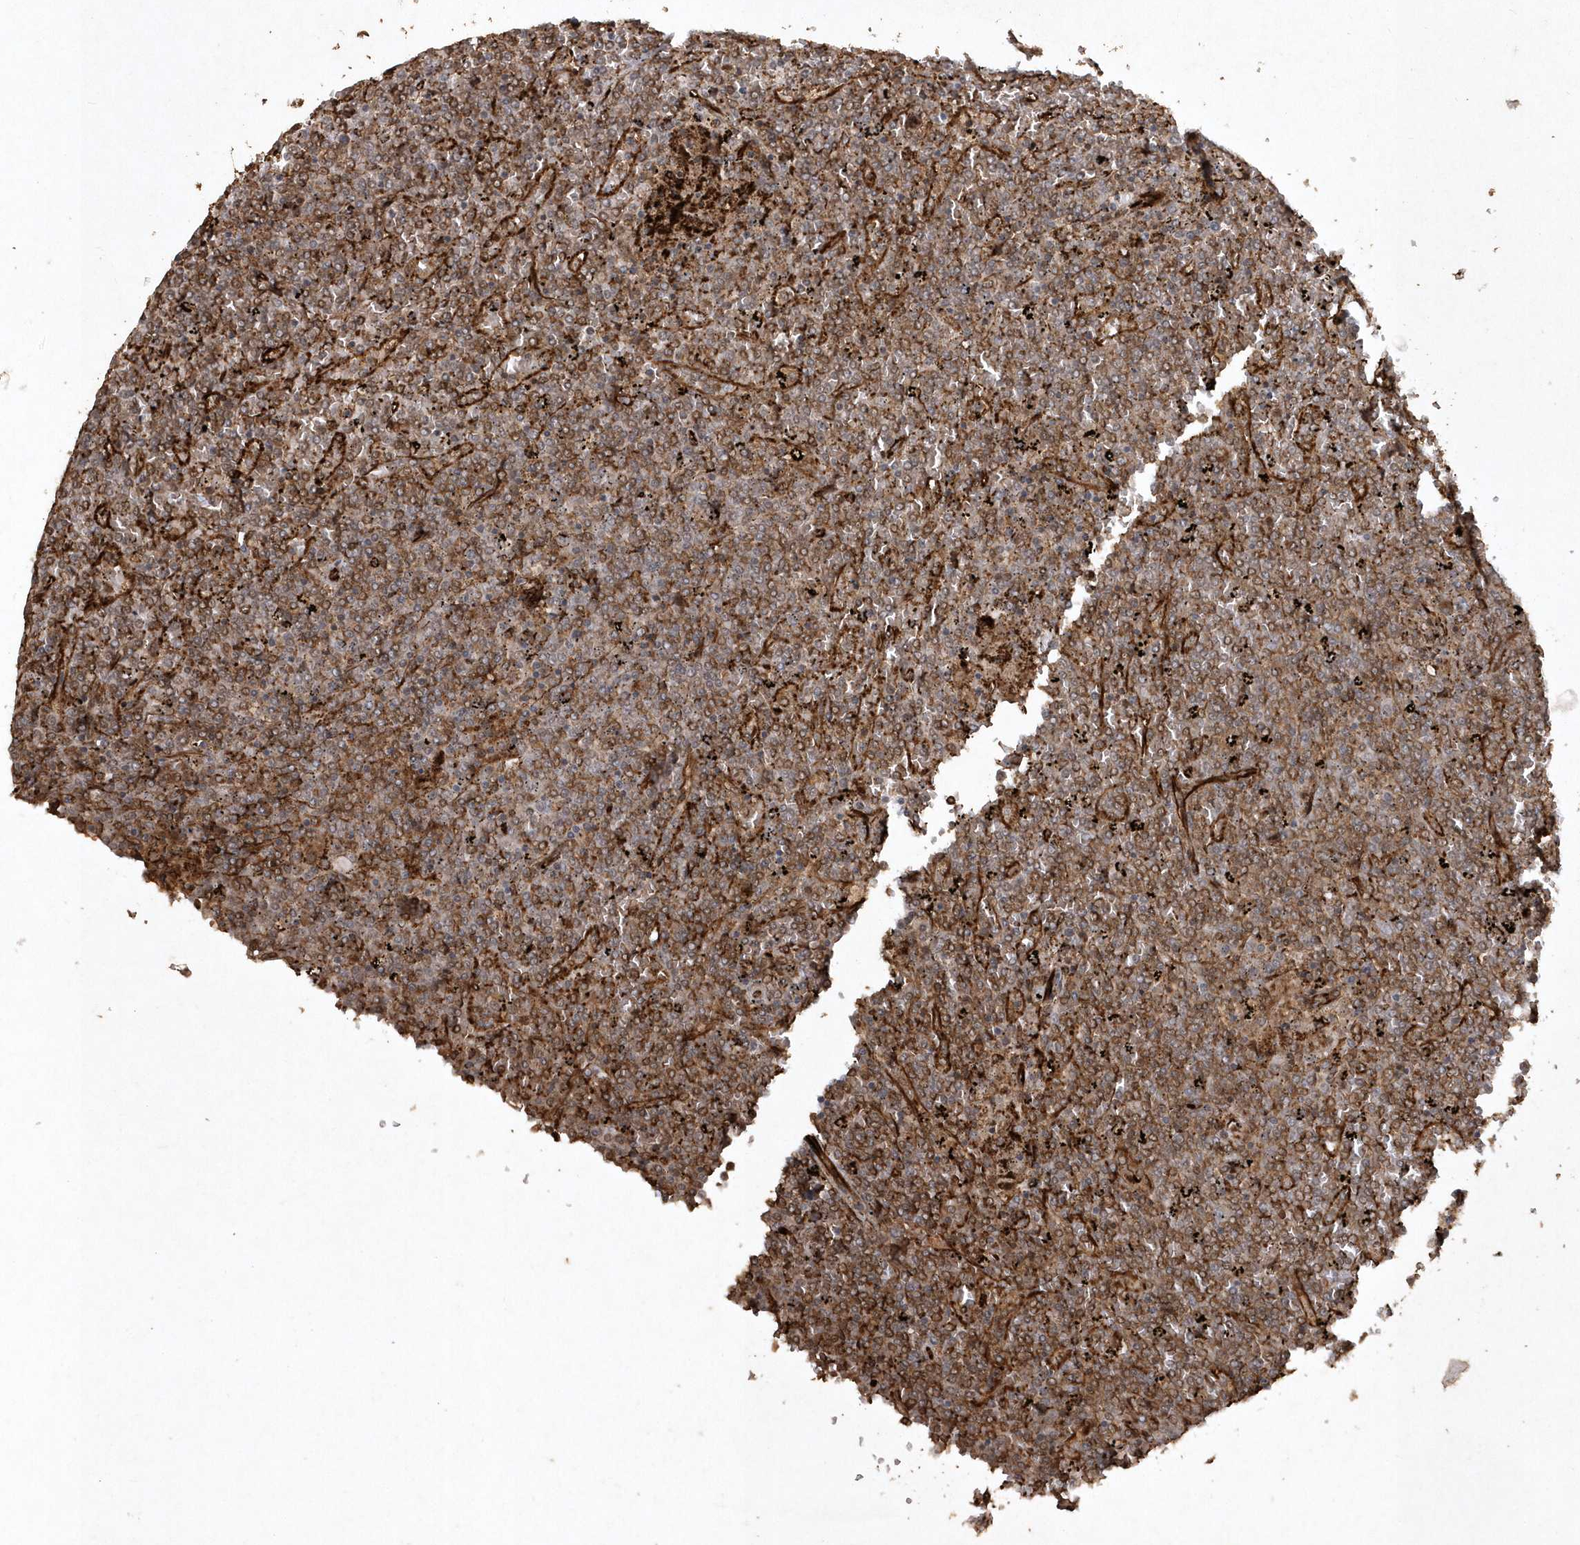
{"staining": {"intensity": "moderate", "quantity": "25%-75%", "location": "cytoplasmic/membranous"}, "tissue": "lymphoma", "cell_type": "Tumor cells", "image_type": "cancer", "snomed": [{"axis": "morphology", "description": "Malignant lymphoma, non-Hodgkin's type, Low grade"}, {"axis": "topography", "description": "Spleen"}], "caption": "A micrograph of human lymphoma stained for a protein demonstrates moderate cytoplasmic/membranous brown staining in tumor cells.", "gene": "AVPI1", "patient": {"sex": "female", "age": 19}}